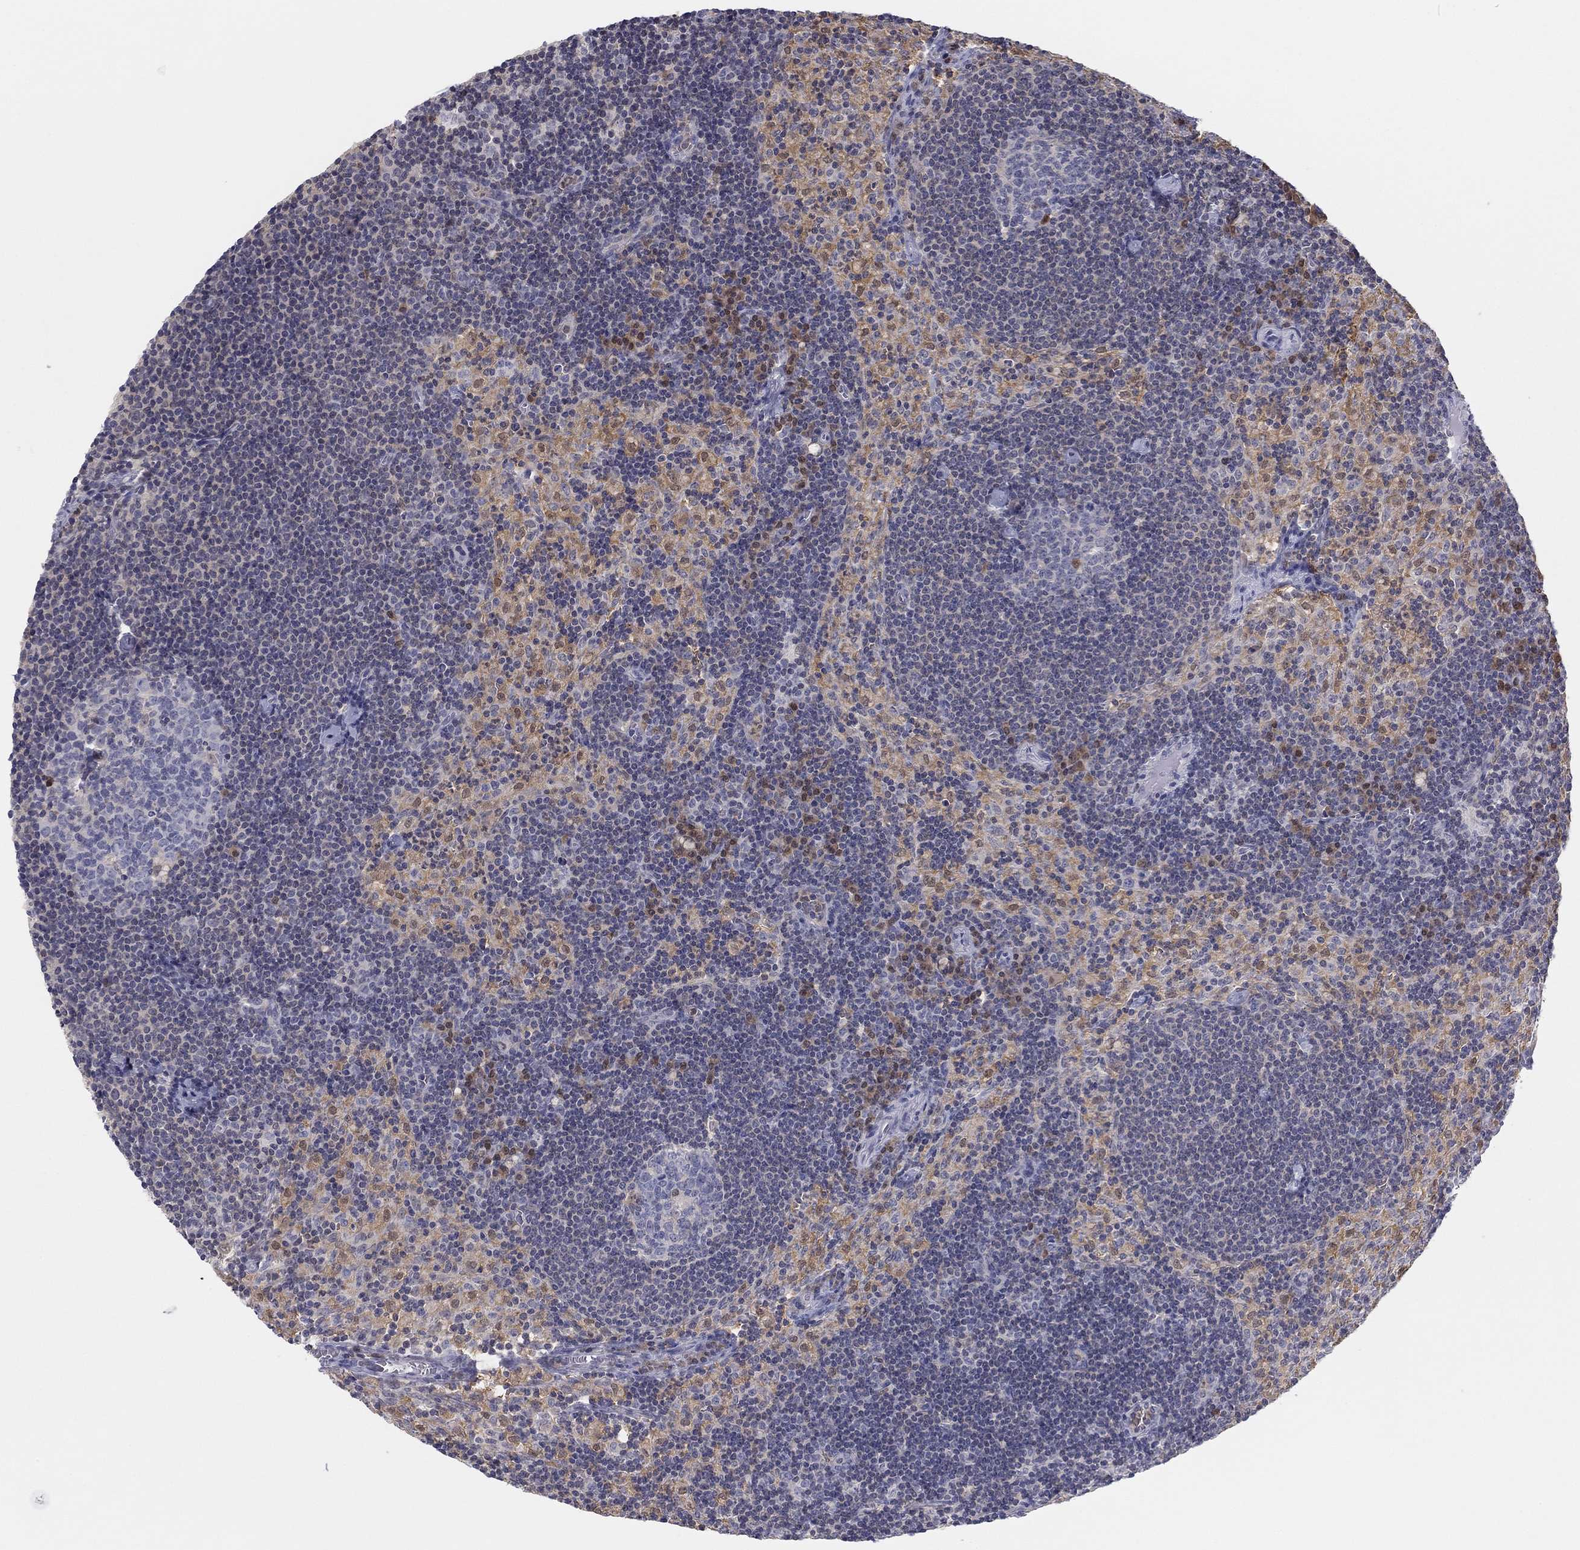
{"staining": {"intensity": "negative", "quantity": "none", "location": "none"}, "tissue": "lymph node", "cell_type": "Germinal center cells", "image_type": "normal", "snomed": [{"axis": "morphology", "description": "Normal tissue, NOS"}, {"axis": "topography", "description": "Lymph node"}], "caption": "This is an IHC photomicrograph of unremarkable human lymph node. There is no positivity in germinal center cells.", "gene": "PDXK", "patient": {"sex": "female", "age": 34}}